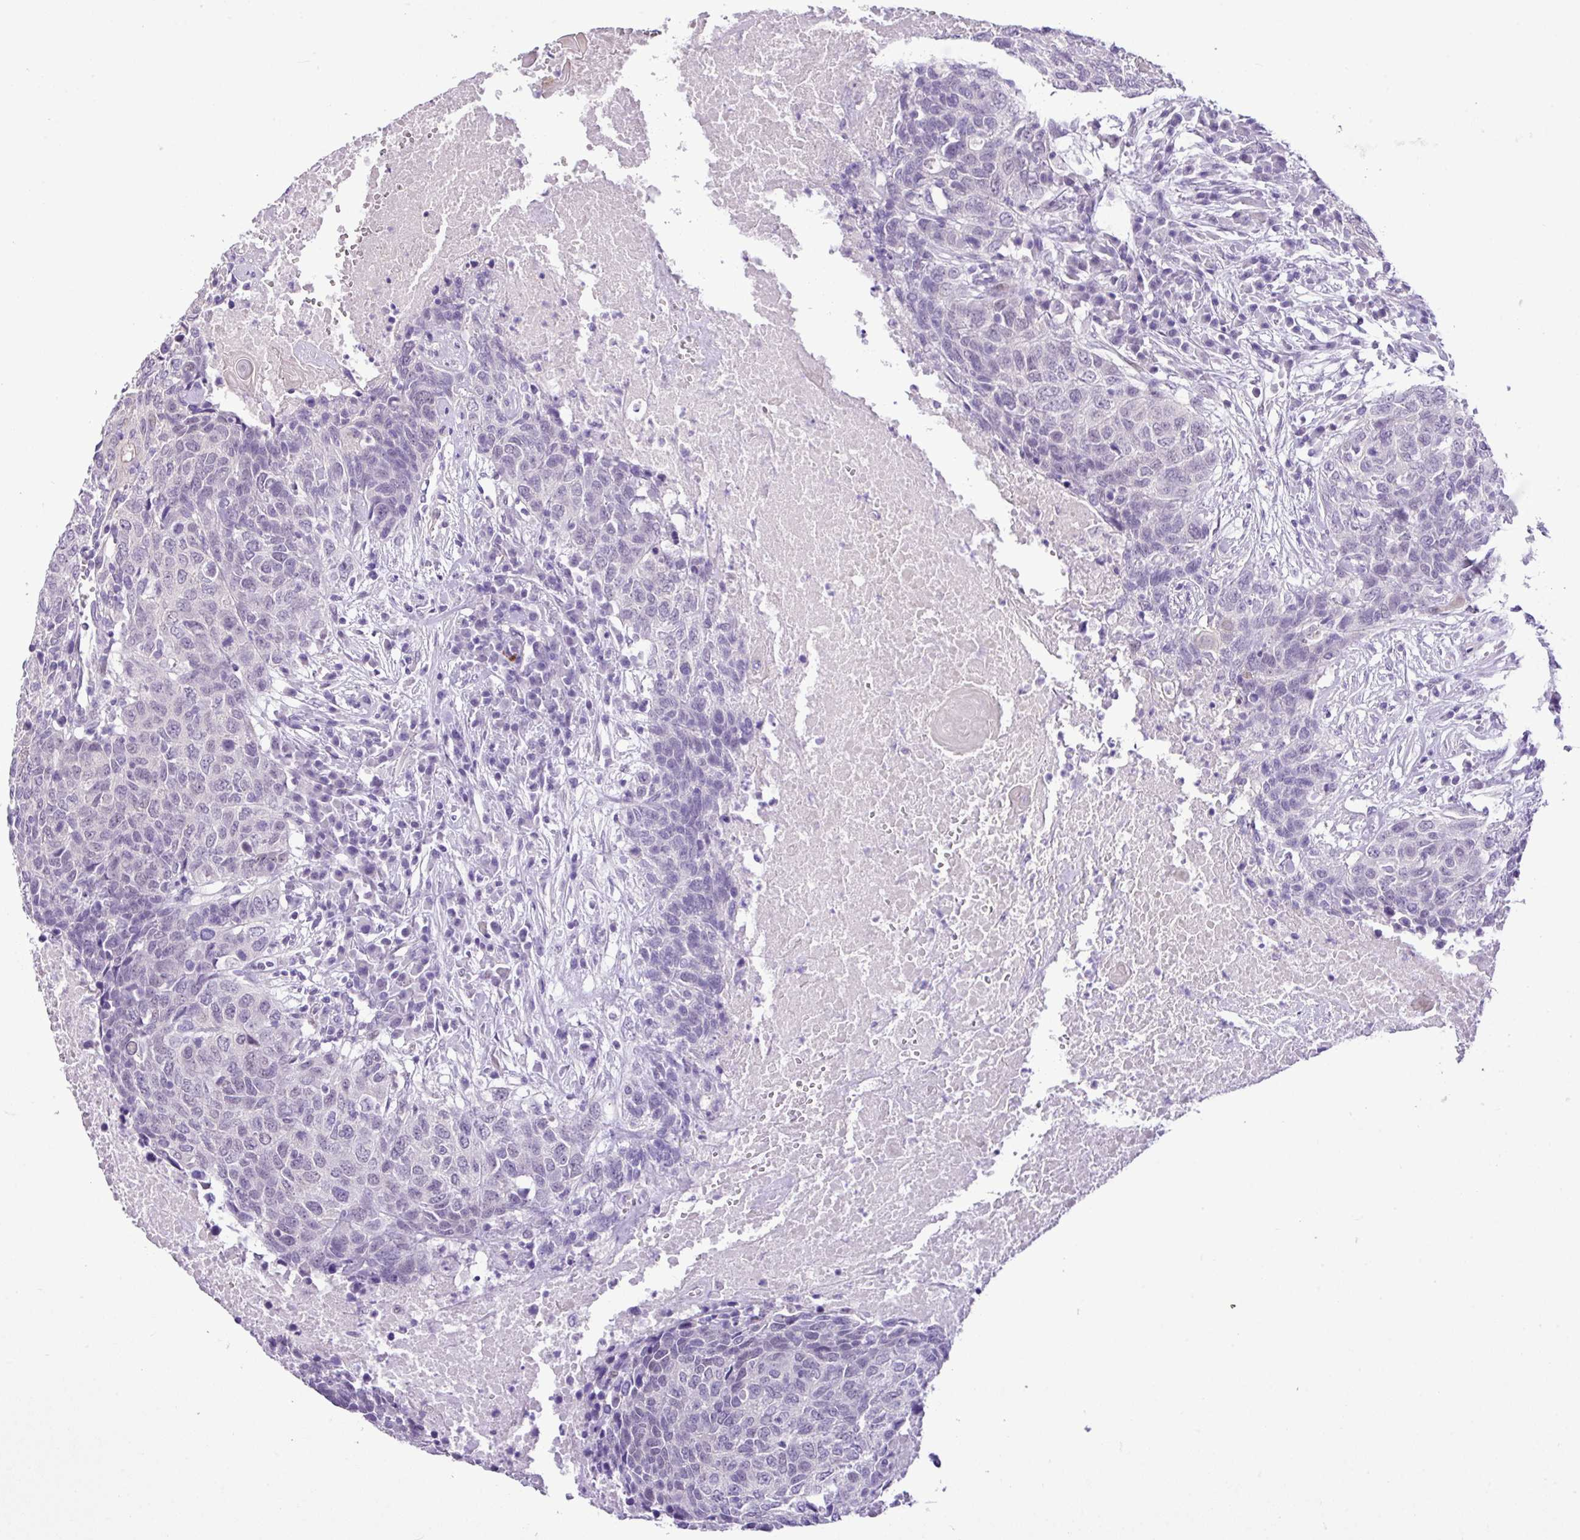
{"staining": {"intensity": "negative", "quantity": "none", "location": "none"}, "tissue": "head and neck cancer", "cell_type": "Tumor cells", "image_type": "cancer", "snomed": [{"axis": "morphology", "description": "Squamous cell carcinoma, NOS"}, {"axis": "topography", "description": "Head-Neck"}], "caption": "There is no significant staining in tumor cells of head and neck squamous cell carcinoma. The staining is performed using DAB (3,3'-diaminobenzidine) brown chromogen with nuclei counter-stained in using hematoxylin.", "gene": "YLPM1", "patient": {"sex": "male", "age": 66}}